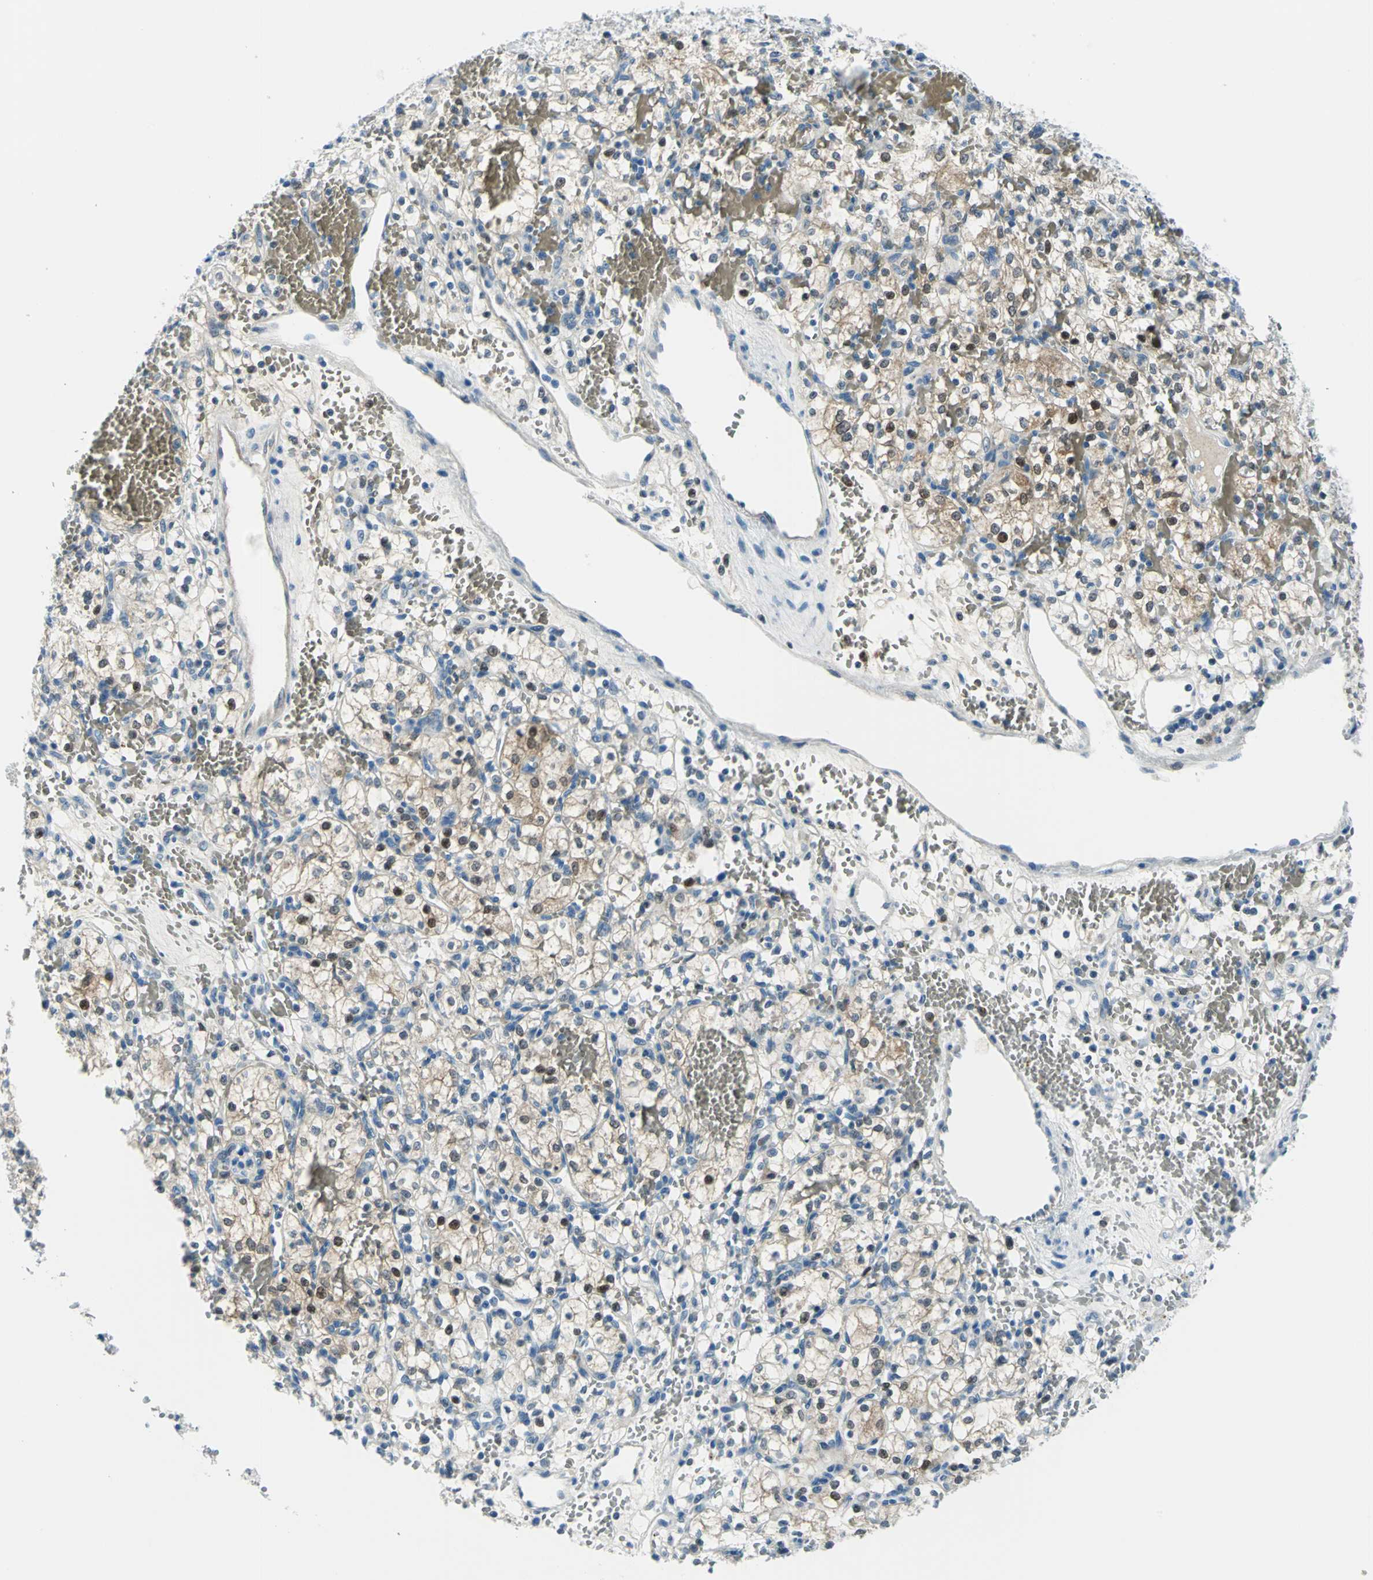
{"staining": {"intensity": "strong", "quantity": "25%-75%", "location": "cytoplasmic/membranous,nuclear"}, "tissue": "renal cancer", "cell_type": "Tumor cells", "image_type": "cancer", "snomed": [{"axis": "morphology", "description": "Adenocarcinoma, NOS"}, {"axis": "topography", "description": "Kidney"}], "caption": "Adenocarcinoma (renal) was stained to show a protein in brown. There is high levels of strong cytoplasmic/membranous and nuclear expression in about 25%-75% of tumor cells.", "gene": "AKR1A1", "patient": {"sex": "female", "age": 60}}